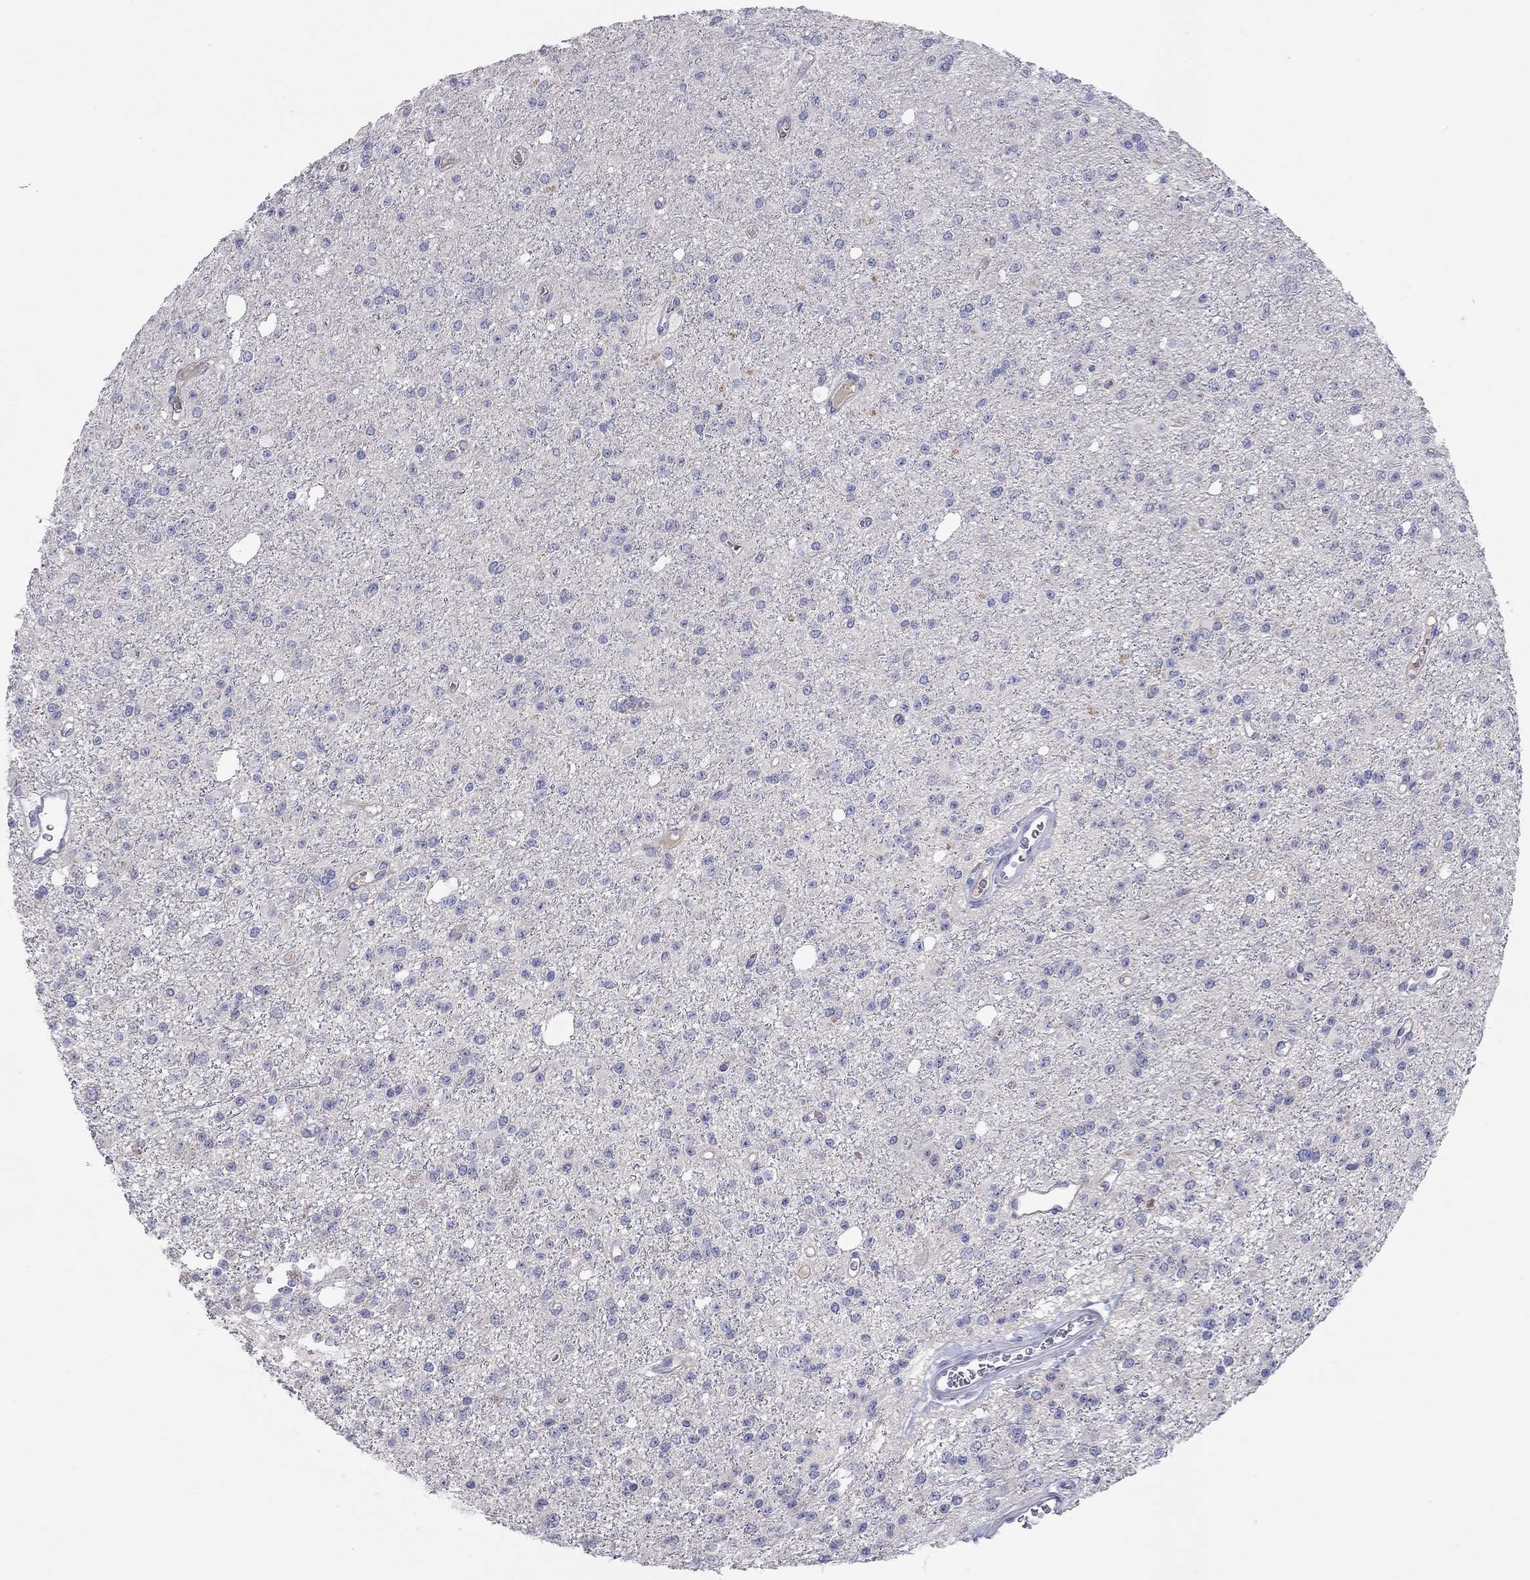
{"staining": {"intensity": "negative", "quantity": "none", "location": "none"}, "tissue": "glioma", "cell_type": "Tumor cells", "image_type": "cancer", "snomed": [{"axis": "morphology", "description": "Glioma, malignant, Low grade"}, {"axis": "topography", "description": "Brain"}], "caption": "The histopathology image shows no staining of tumor cells in malignant low-grade glioma. (DAB (3,3'-diaminobenzidine) immunohistochemistry (IHC), high magnification).", "gene": "ST7L", "patient": {"sex": "female", "age": 45}}